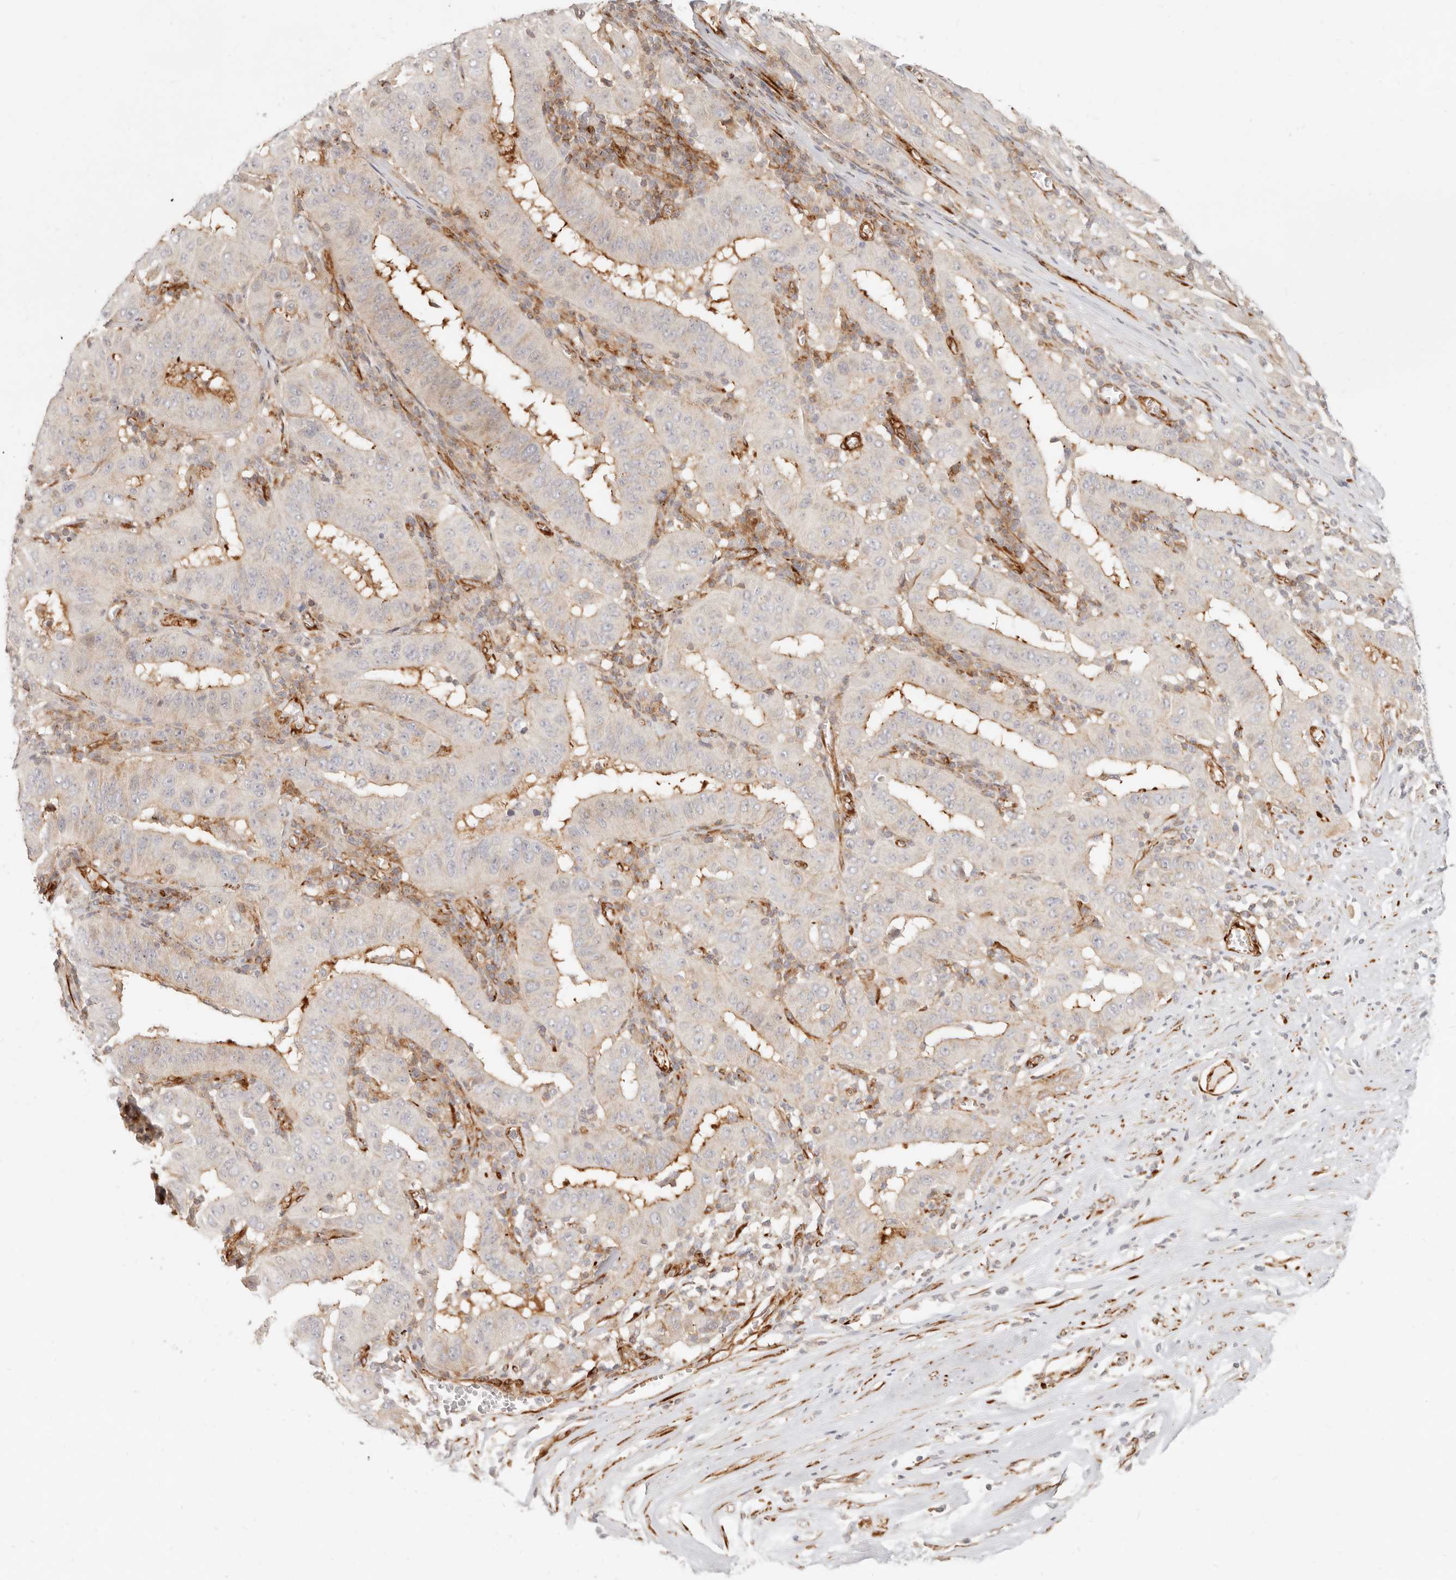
{"staining": {"intensity": "negative", "quantity": "none", "location": "none"}, "tissue": "pancreatic cancer", "cell_type": "Tumor cells", "image_type": "cancer", "snomed": [{"axis": "morphology", "description": "Adenocarcinoma, NOS"}, {"axis": "topography", "description": "Pancreas"}], "caption": "Immunohistochemical staining of pancreatic cancer demonstrates no significant staining in tumor cells. (DAB (3,3'-diaminobenzidine) immunohistochemistry visualized using brightfield microscopy, high magnification).", "gene": "SASS6", "patient": {"sex": "male", "age": 63}}